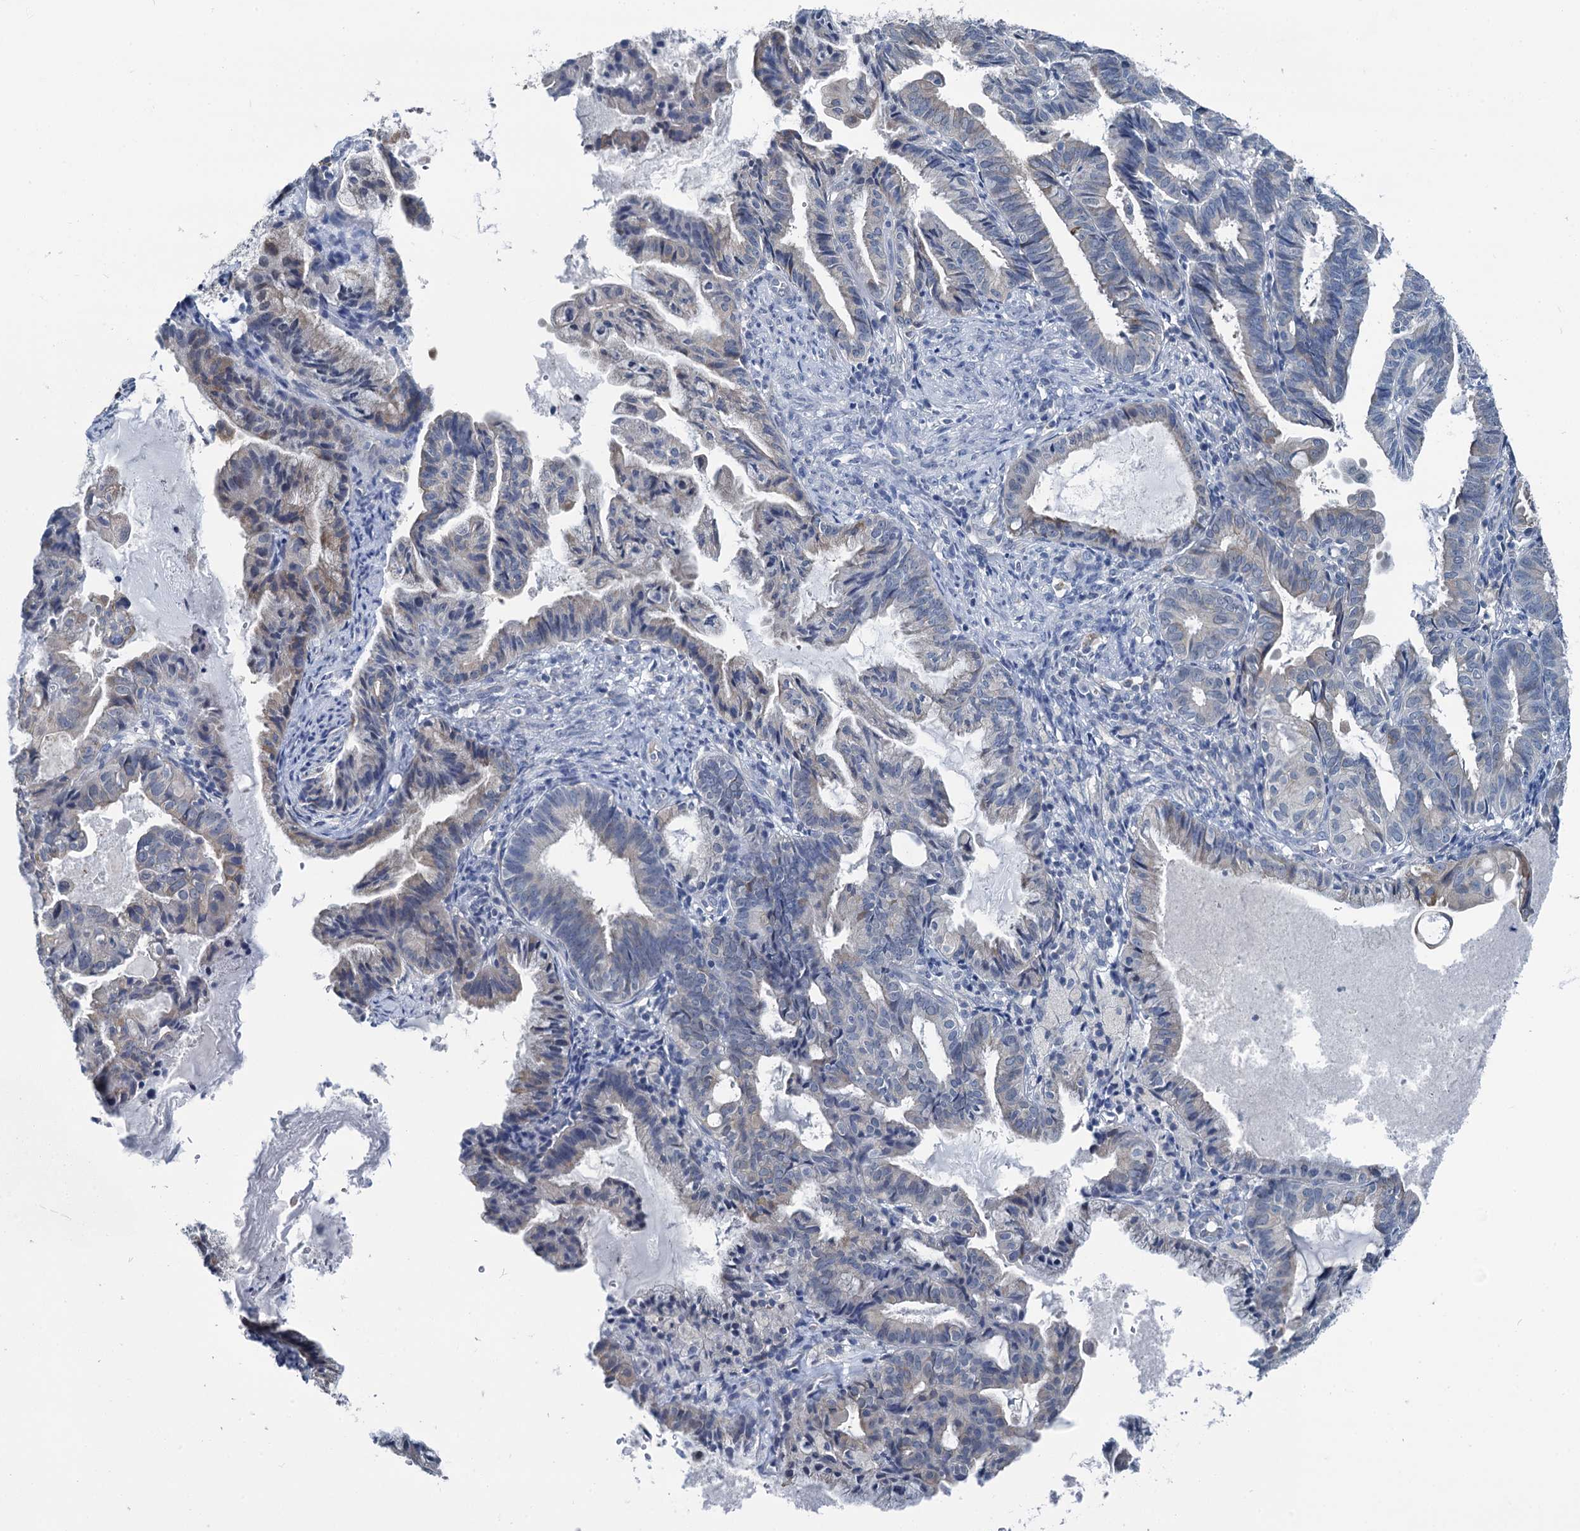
{"staining": {"intensity": "weak", "quantity": "<25%", "location": "cytoplasmic/membranous"}, "tissue": "endometrial cancer", "cell_type": "Tumor cells", "image_type": "cancer", "snomed": [{"axis": "morphology", "description": "Adenocarcinoma, NOS"}, {"axis": "topography", "description": "Endometrium"}], "caption": "High magnification brightfield microscopy of endometrial adenocarcinoma stained with DAB (3,3'-diaminobenzidine) (brown) and counterstained with hematoxylin (blue): tumor cells show no significant positivity.", "gene": "MIOX", "patient": {"sex": "female", "age": 86}}